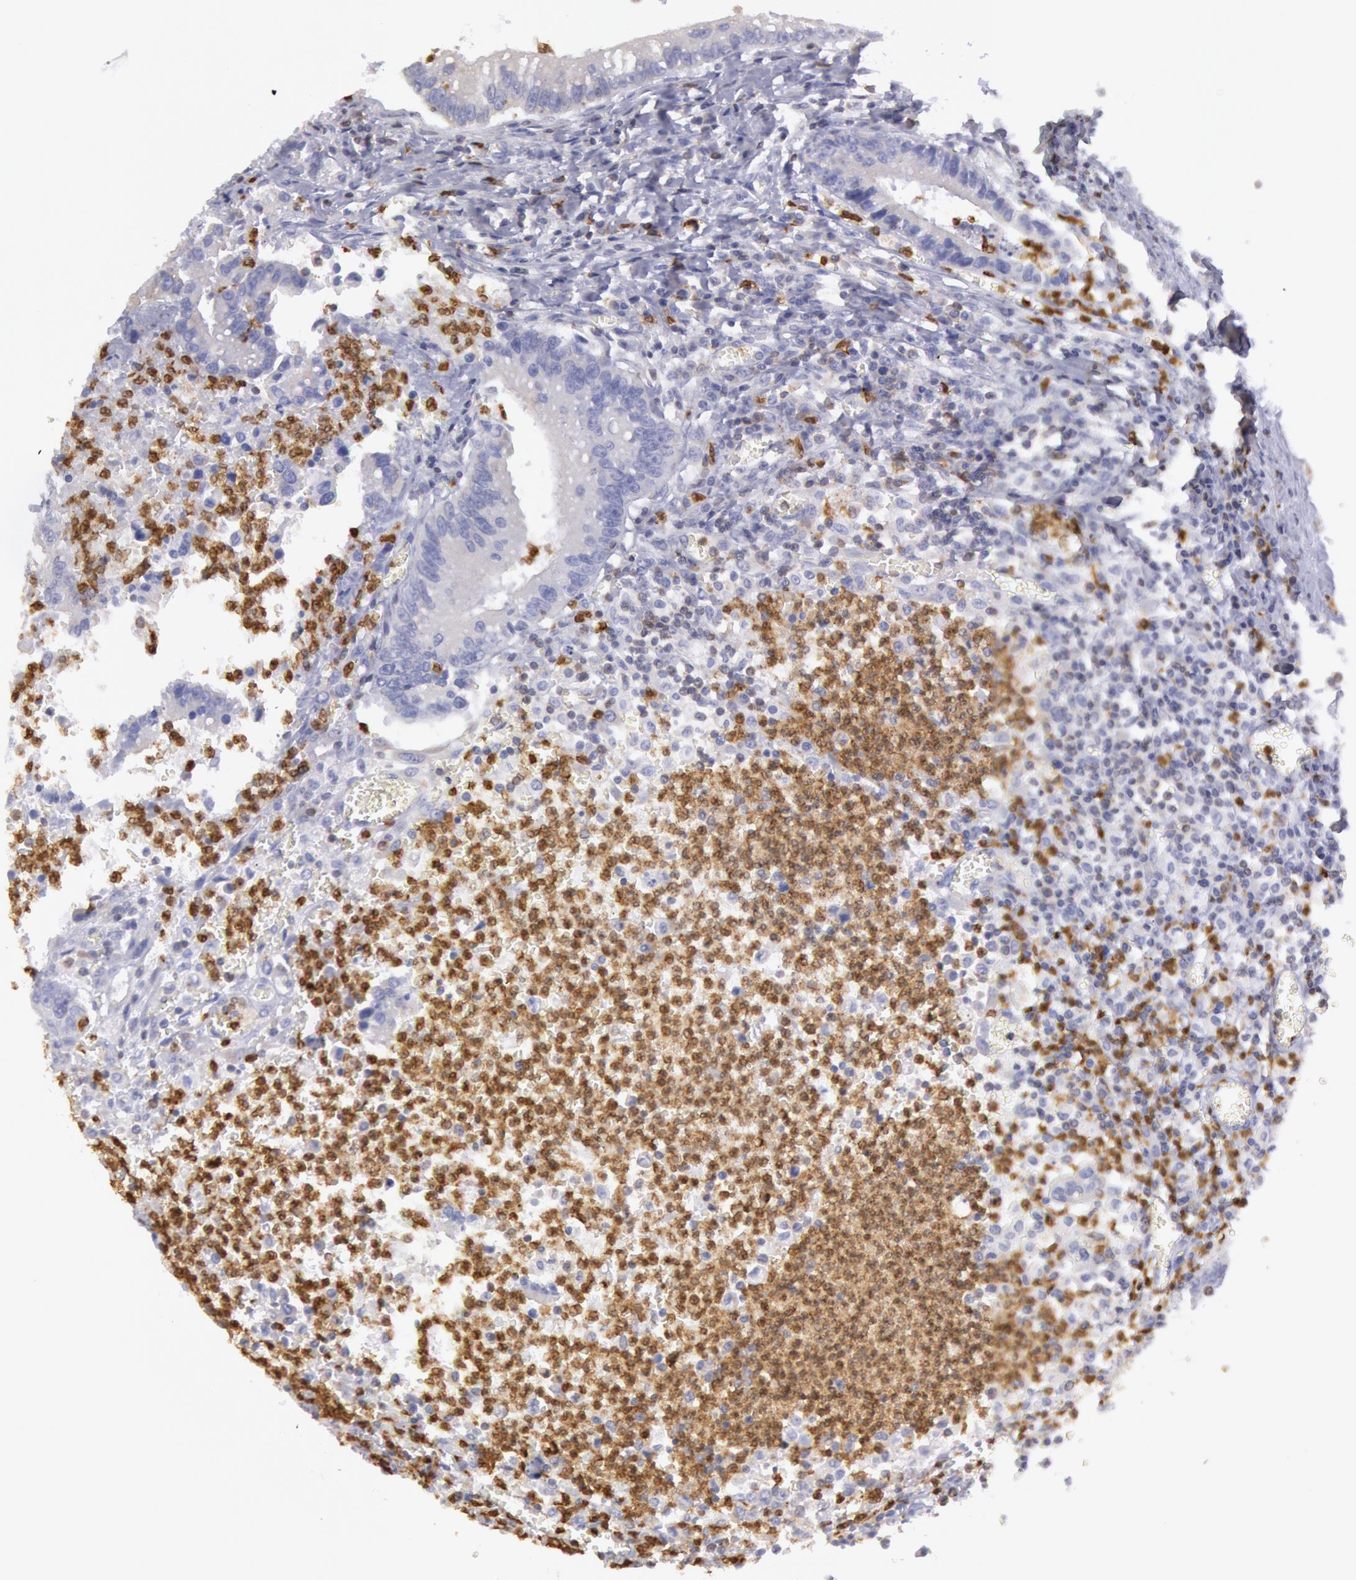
{"staining": {"intensity": "negative", "quantity": "none", "location": "none"}, "tissue": "colorectal cancer", "cell_type": "Tumor cells", "image_type": "cancer", "snomed": [{"axis": "morphology", "description": "Adenocarcinoma, NOS"}, {"axis": "topography", "description": "Rectum"}], "caption": "This is a image of immunohistochemistry (IHC) staining of colorectal cancer, which shows no expression in tumor cells.", "gene": "RAB27A", "patient": {"sex": "female", "age": 81}}